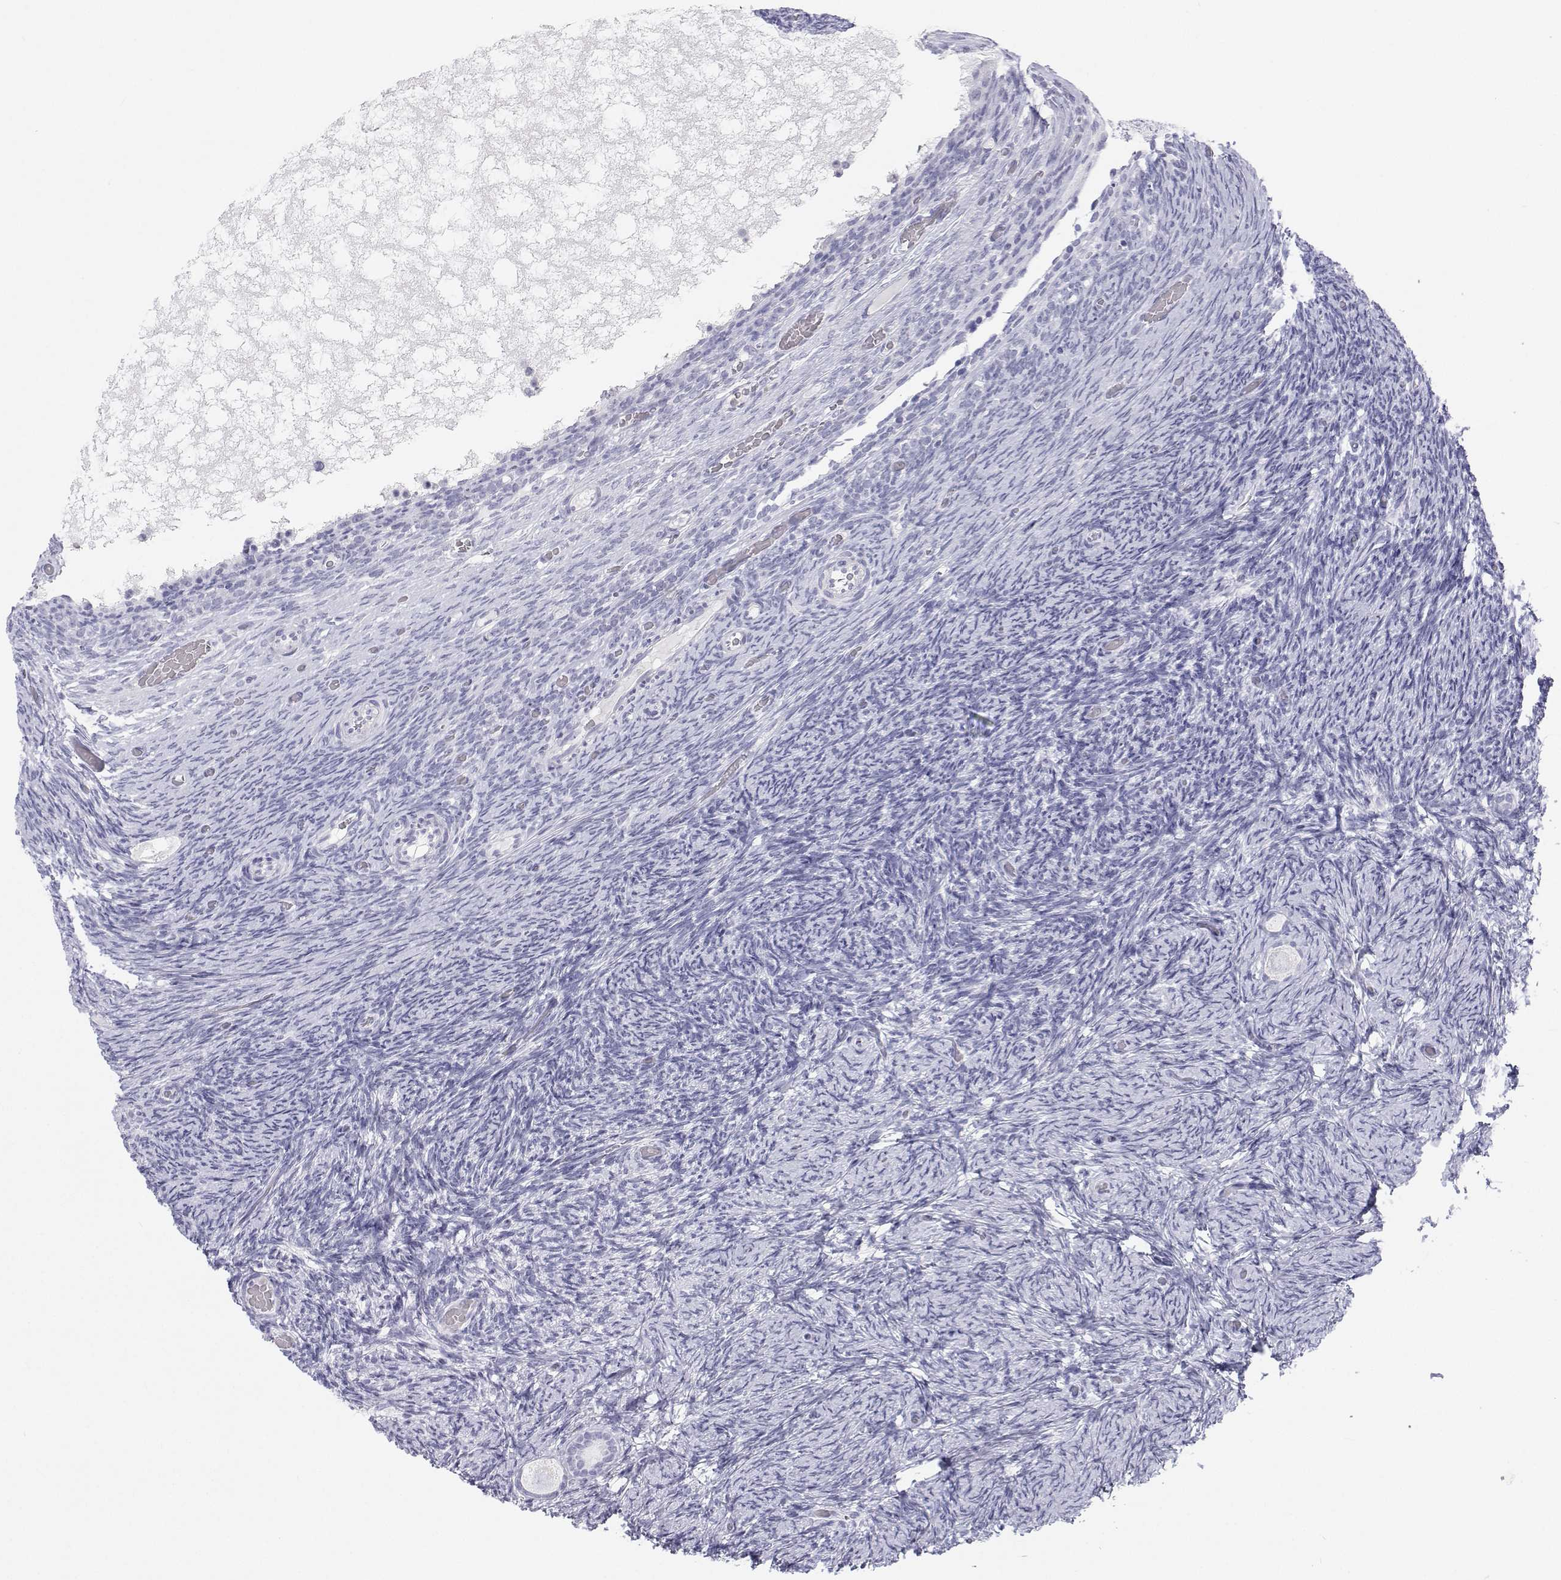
{"staining": {"intensity": "negative", "quantity": "none", "location": "none"}, "tissue": "ovary", "cell_type": "Follicle cells", "image_type": "normal", "snomed": [{"axis": "morphology", "description": "Normal tissue, NOS"}, {"axis": "topography", "description": "Ovary"}], "caption": "Follicle cells show no significant positivity in benign ovary. (Immunohistochemistry, brightfield microscopy, high magnification).", "gene": "SFTPB", "patient": {"sex": "female", "age": 34}}